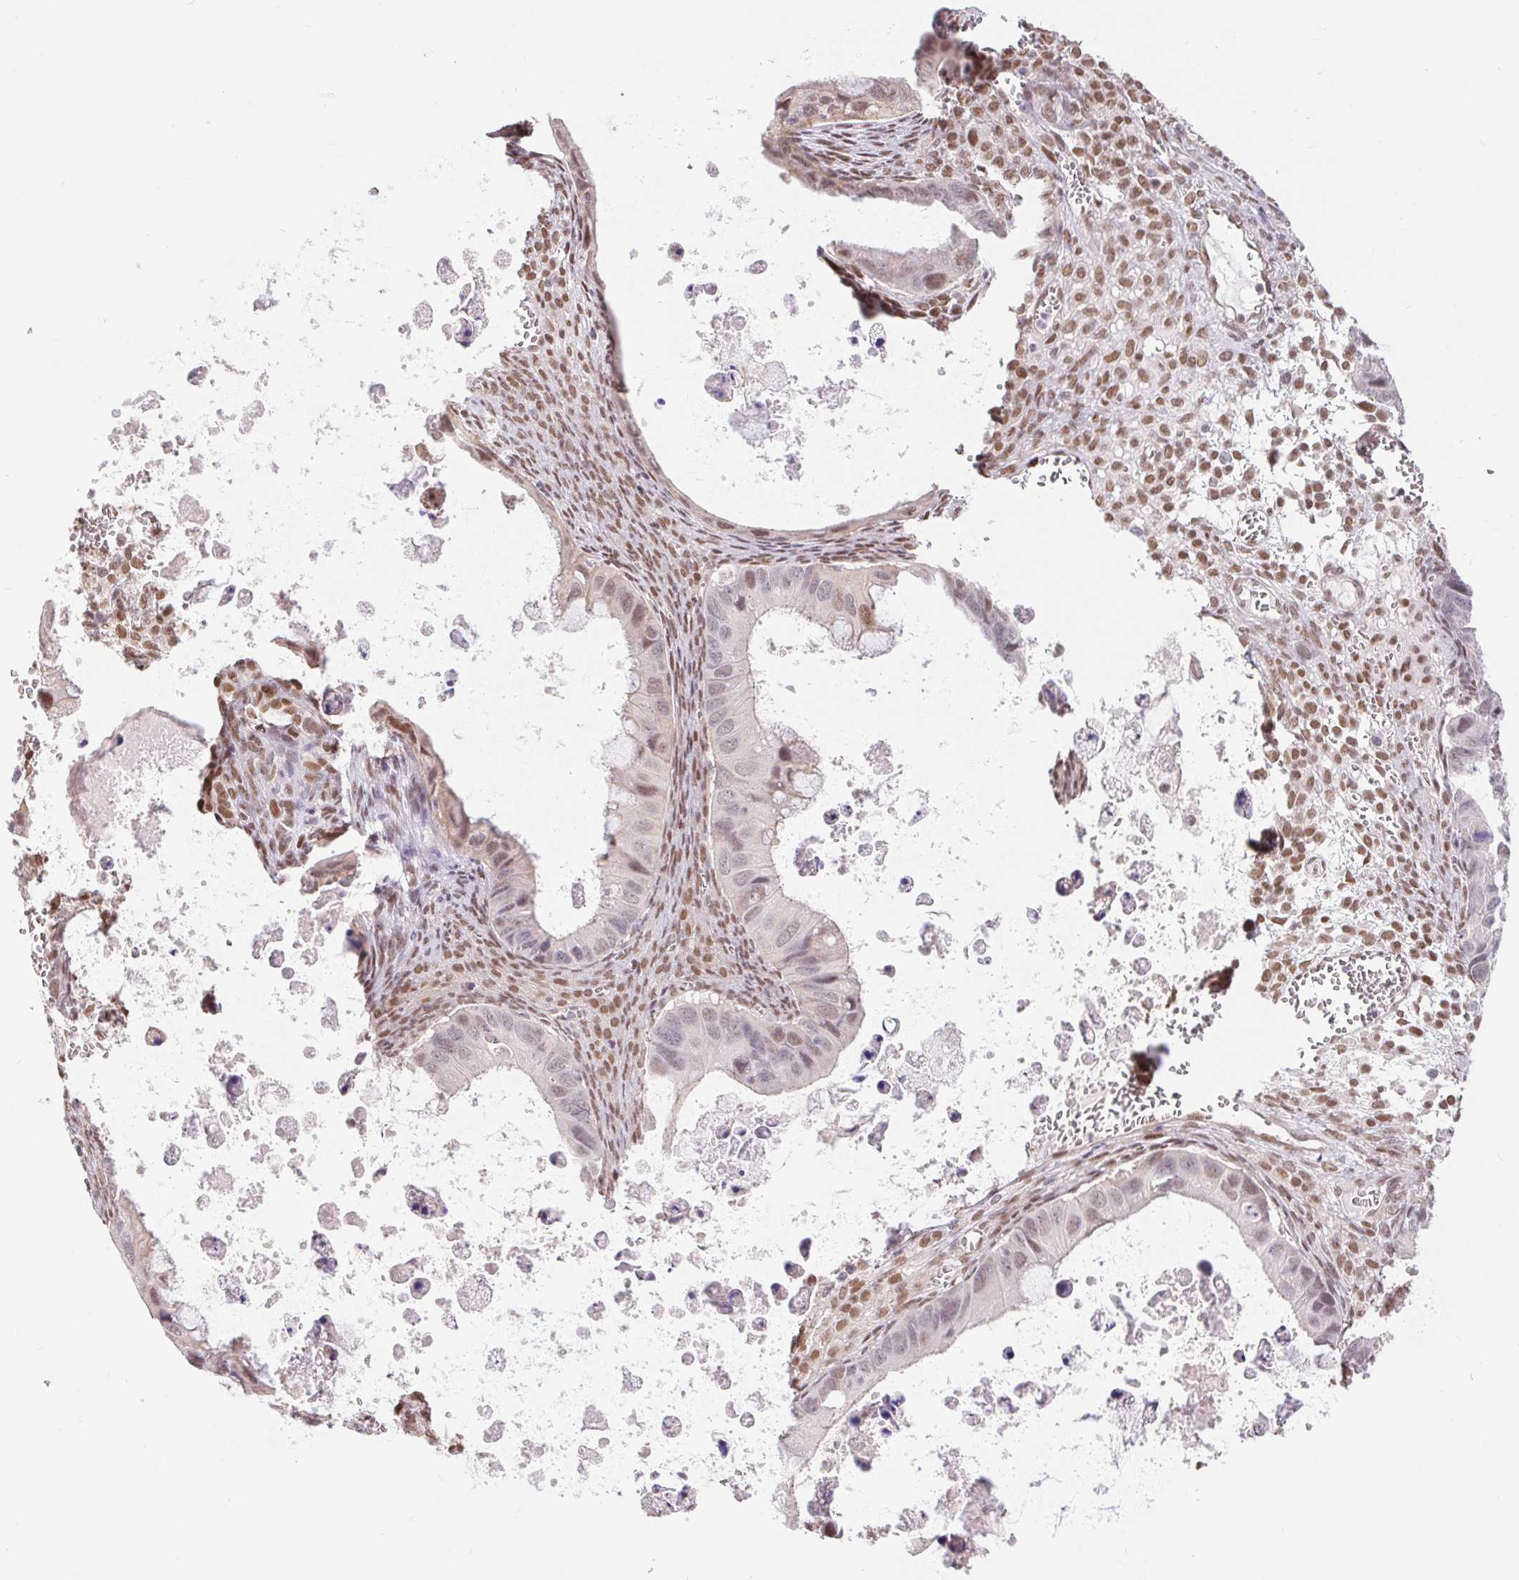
{"staining": {"intensity": "weak", "quantity": "<25%", "location": "nuclear"}, "tissue": "ovarian cancer", "cell_type": "Tumor cells", "image_type": "cancer", "snomed": [{"axis": "morphology", "description": "Cystadenocarcinoma, mucinous, NOS"}, {"axis": "topography", "description": "Ovary"}], "caption": "Photomicrograph shows no protein staining in tumor cells of ovarian mucinous cystadenocarcinoma tissue.", "gene": "CAND1", "patient": {"sex": "female", "age": 64}}